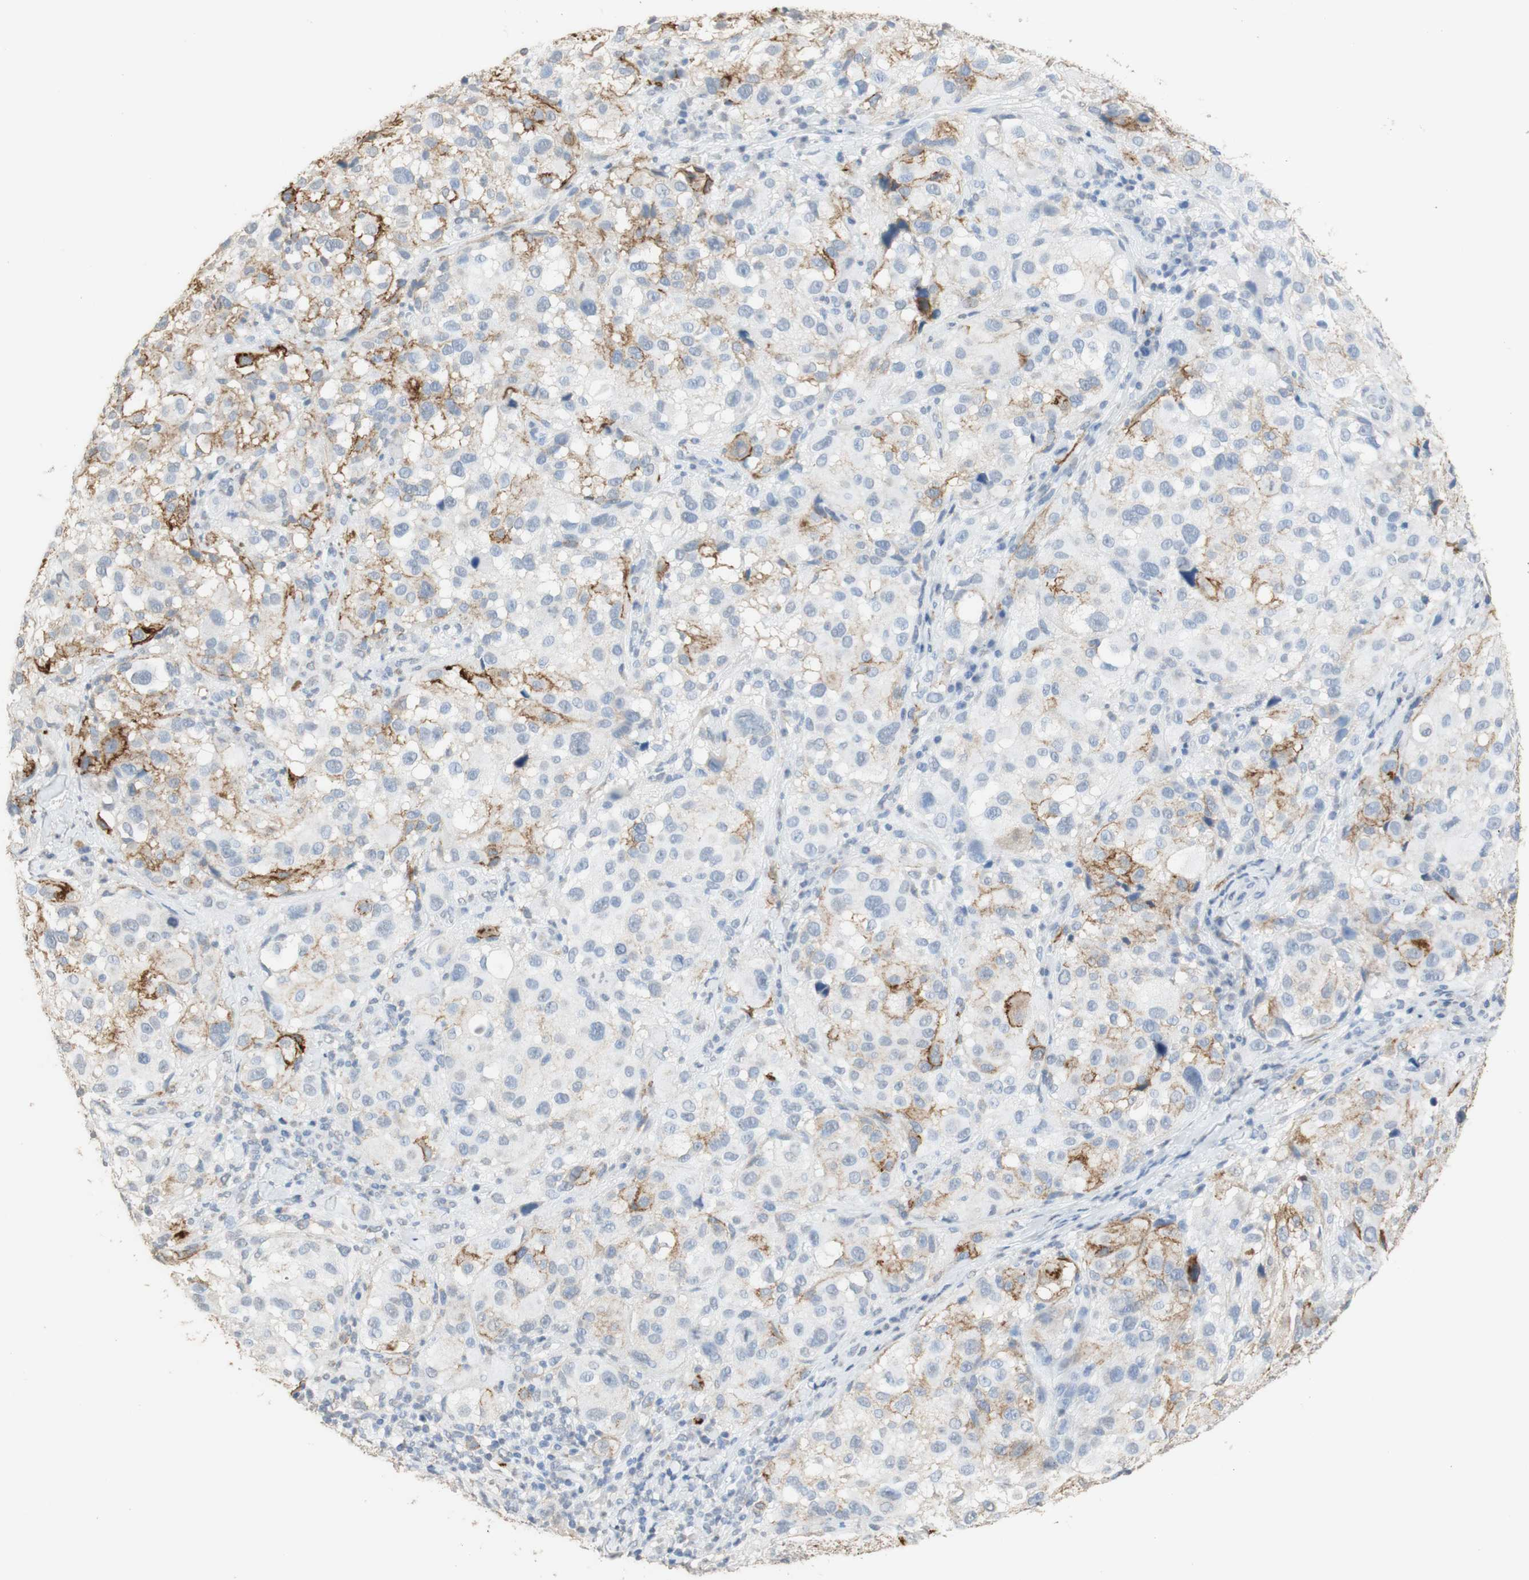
{"staining": {"intensity": "weak", "quantity": "<25%", "location": "cytoplasmic/membranous"}, "tissue": "melanoma", "cell_type": "Tumor cells", "image_type": "cancer", "snomed": [{"axis": "morphology", "description": "Necrosis, NOS"}, {"axis": "morphology", "description": "Malignant melanoma, NOS"}, {"axis": "topography", "description": "Skin"}], "caption": "This is an IHC image of human malignant melanoma. There is no staining in tumor cells.", "gene": "L1CAM", "patient": {"sex": "female", "age": 87}}